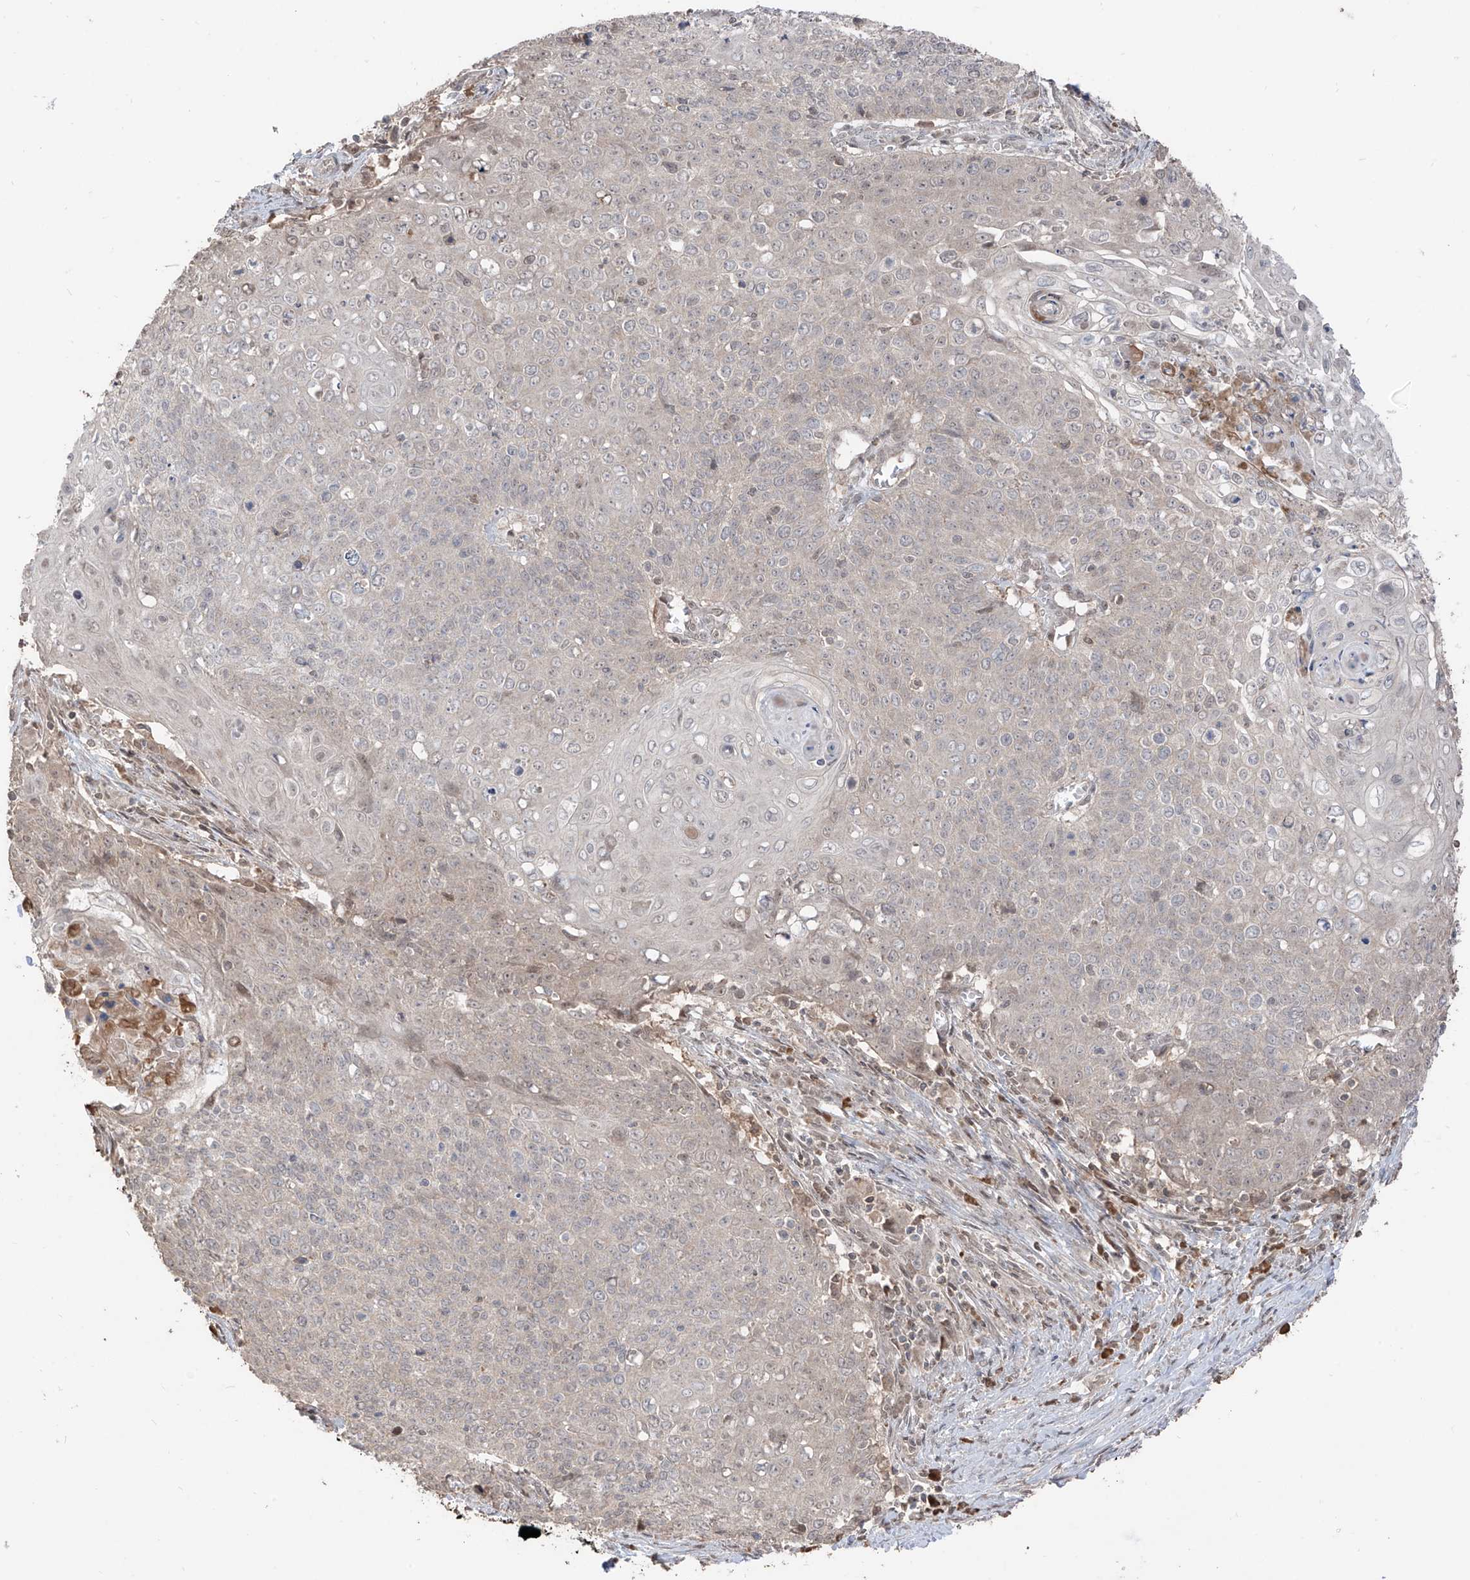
{"staining": {"intensity": "negative", "quantity": "none", "location": "none"}, "tissue": "cervical cancer", "cell_type": "Tumor cells", "image_type": "cancer", "snomed": [{"axis": "morphology", "description": "Squamous cell carcinoma, NOS"}, {"axis": "topography", "description": "Cervix"}], "caption": "Immunohistochemistry image of human cervical cancer stained for a protein (brown), which demonstrates no positivity in tumor cells.", "gene": "COLGALT2", "patient": {"sex": "female", "age": 39}}